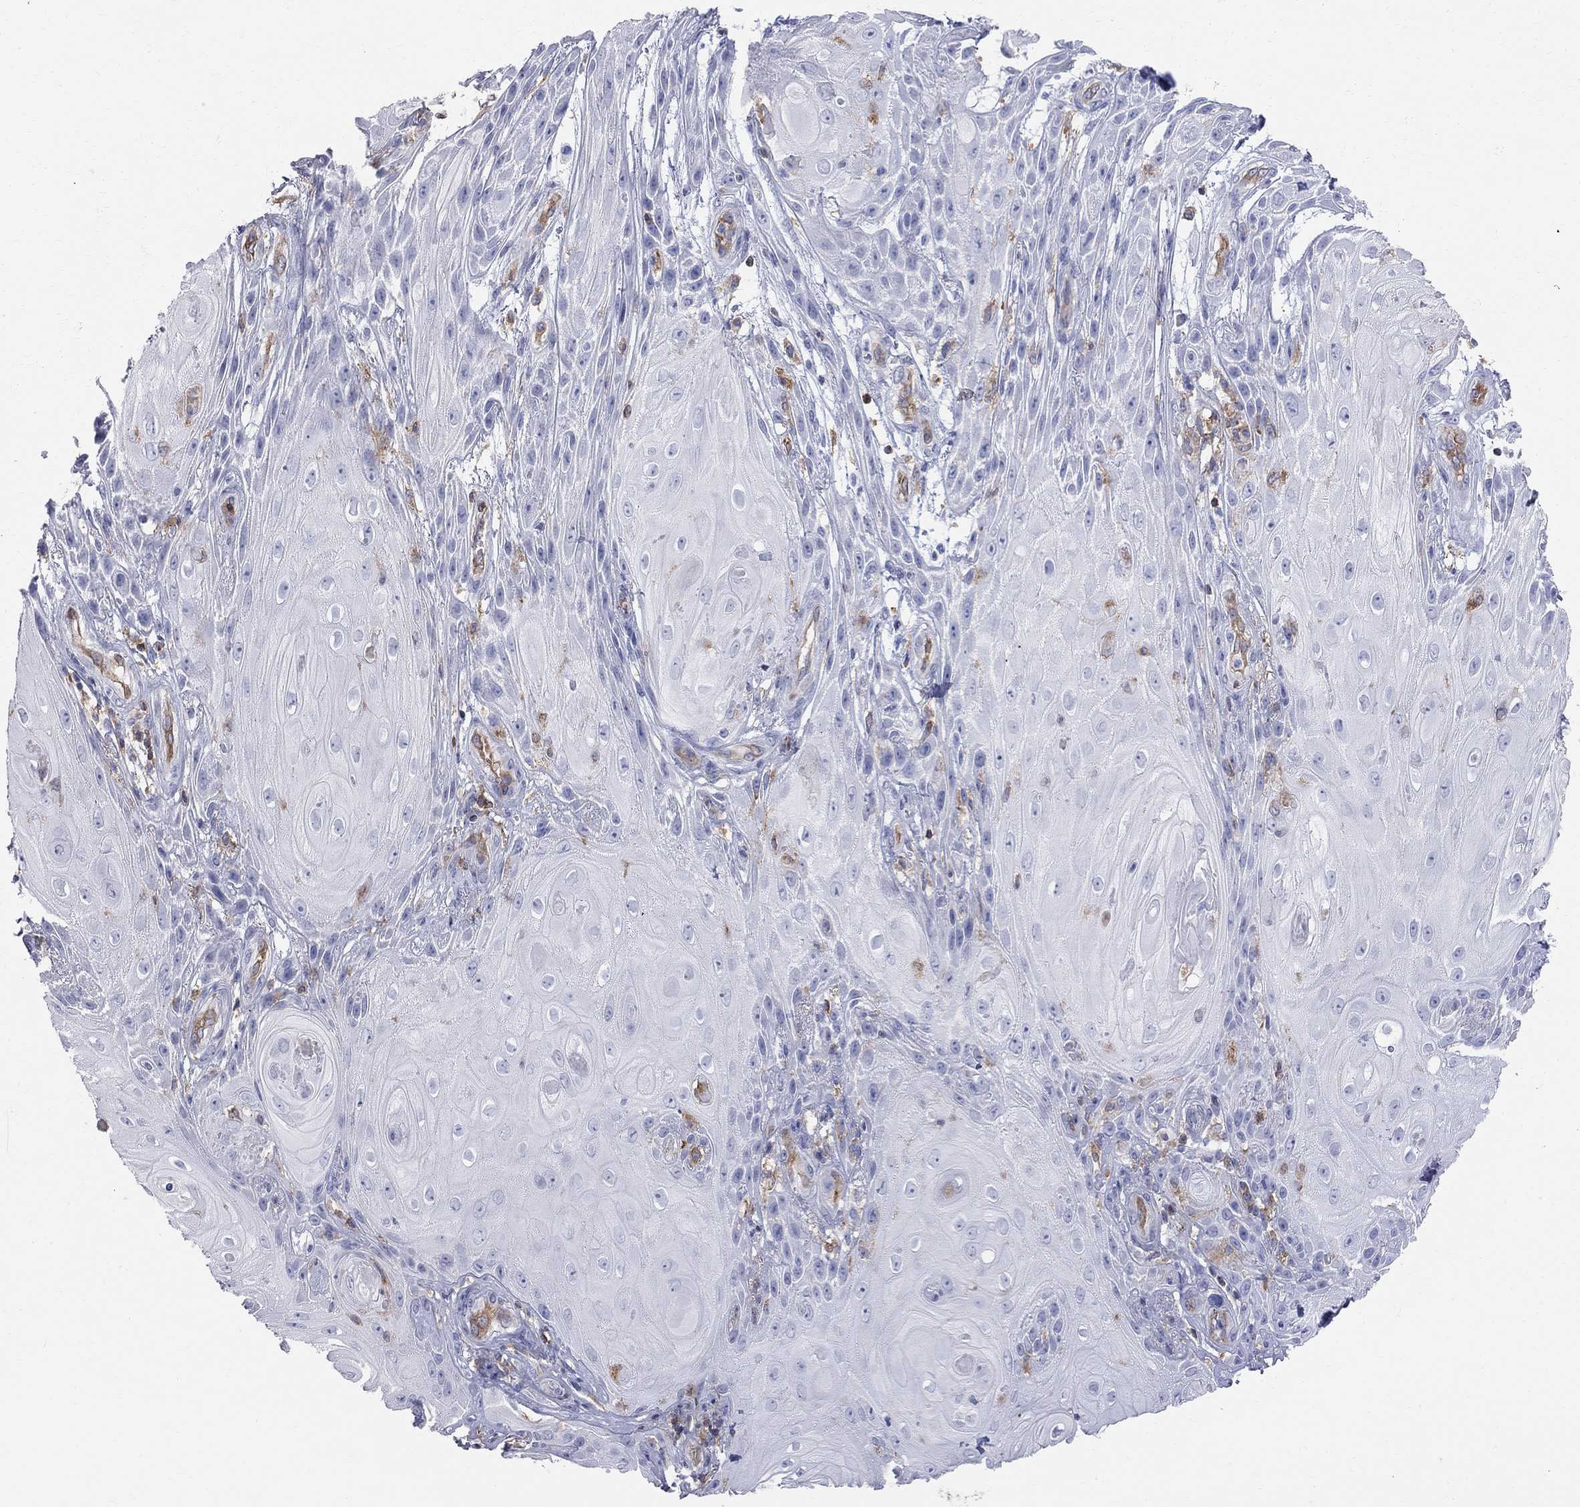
{"staining": {"intensity": "negative", "quantity": "none", "location": "none"}, "tissue": "skin cancer", "cell_type": "Tumor cells", "image_type": "cancer", "snomed": [{"axis": "morphology", "description": "Squamous cell carcinoma, NOS"}, {"axis": "topography", "description": "Skin"}], "caption": "A high-resolution image shows IHC staining of skin cancer, which demonstrates no significant positivity in tumor cells. (DAB immunohistochemistry with hematoxylin counter stain).", "gene": "ABI3", "patient": {"sex": "male", "age": 62}}